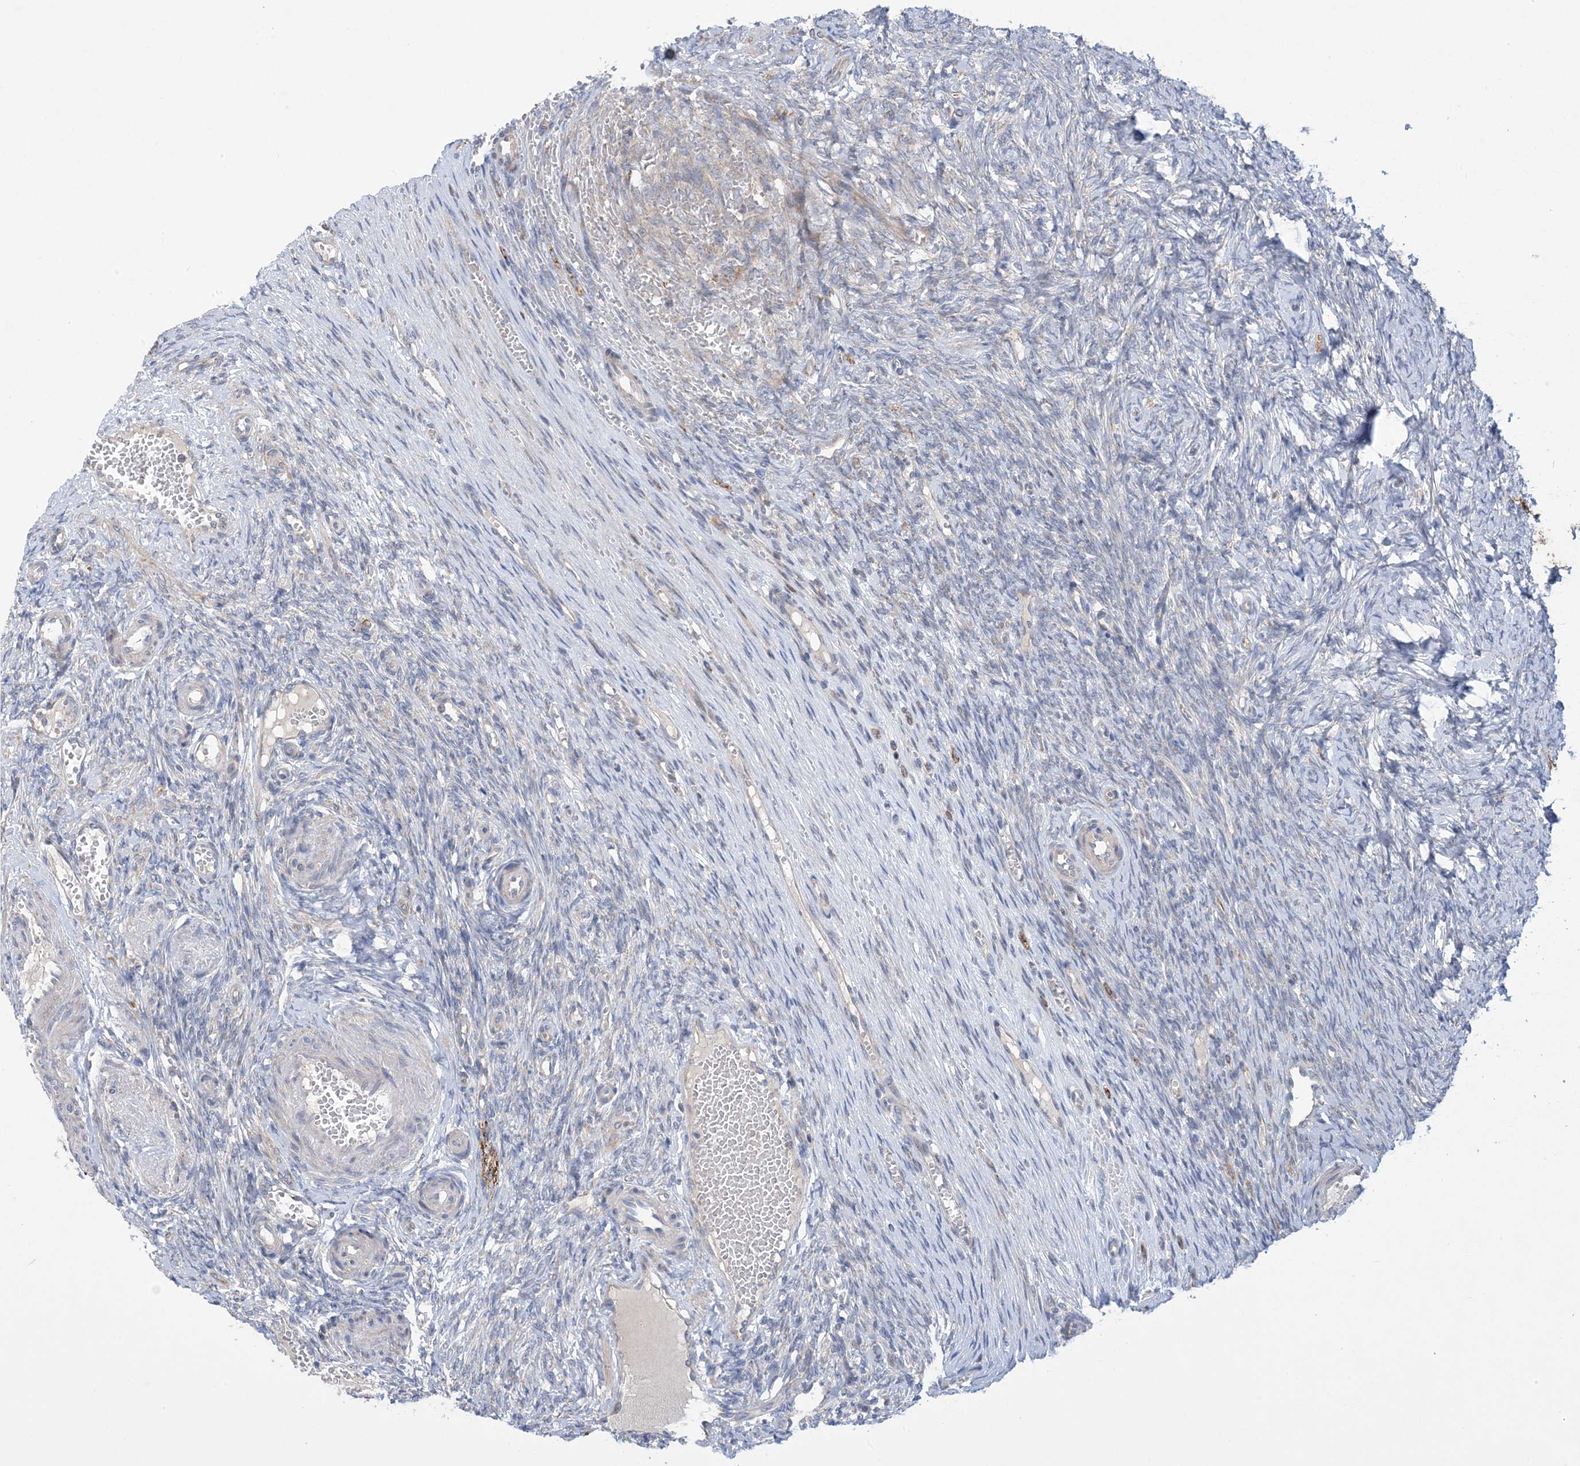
{"staining": {"intensity": "negative", "quantity": "none", "location": "none"}, "tissue": "ovary", "cell_type": "Ovarian stroma cells", "image_type": "normal", "snomed": [{"axis": "morphology", "description": "Adenocarcinoma, NOS"}, {"axis": "topography", "description": "Endometrium"}], "caption": "IHC micrograph of unremarkable human ovary stained for a protein (brown), which shows no positivity in ovarian stroma cells.", "gene": "CLEC16A", "patient": {"sex": "female", "age": 32}}